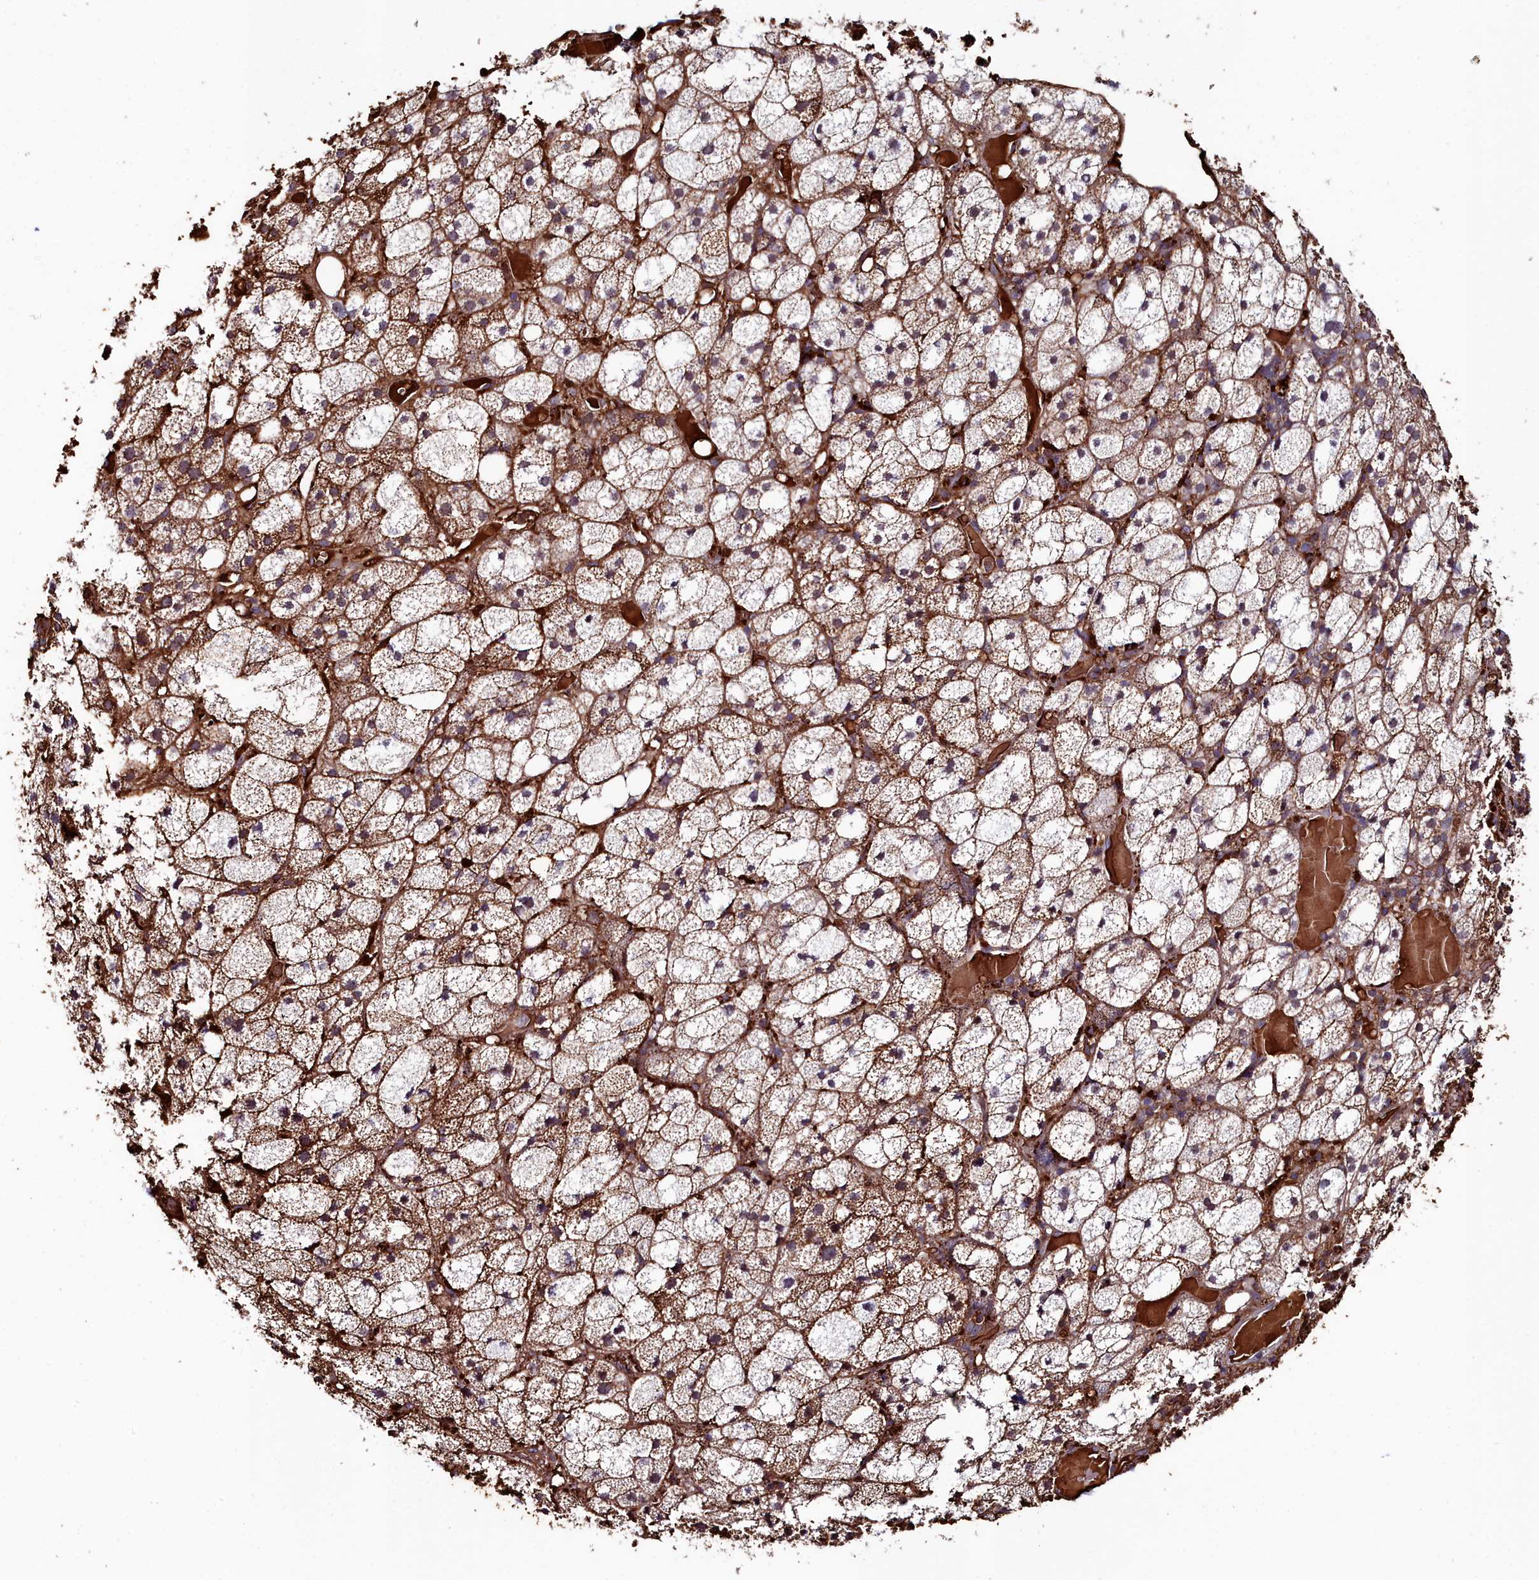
{"staining": {"intensity": "moderate", "quantity": "25%-75%", "location": "cytoplasmic/membranous,nuclear"}, "tissue": "adrenal gland", "cell_type": "Glandular cells", "image_type": "normal", "snomed": [{"axis": "morphology", "description": "Normal tissue, NOS"}, {"axis": "topography", "description": "Adrenal gland"}], "caption": "Brown immunohistochemical staining in benign human adrenal gland demonstrates moderate cytoplasmic/membranous,nuclear staining in approximately 25%-75% of glandular cells.", "gene": "KCTD18", "patient": {"sex": "female", "age": 61}}